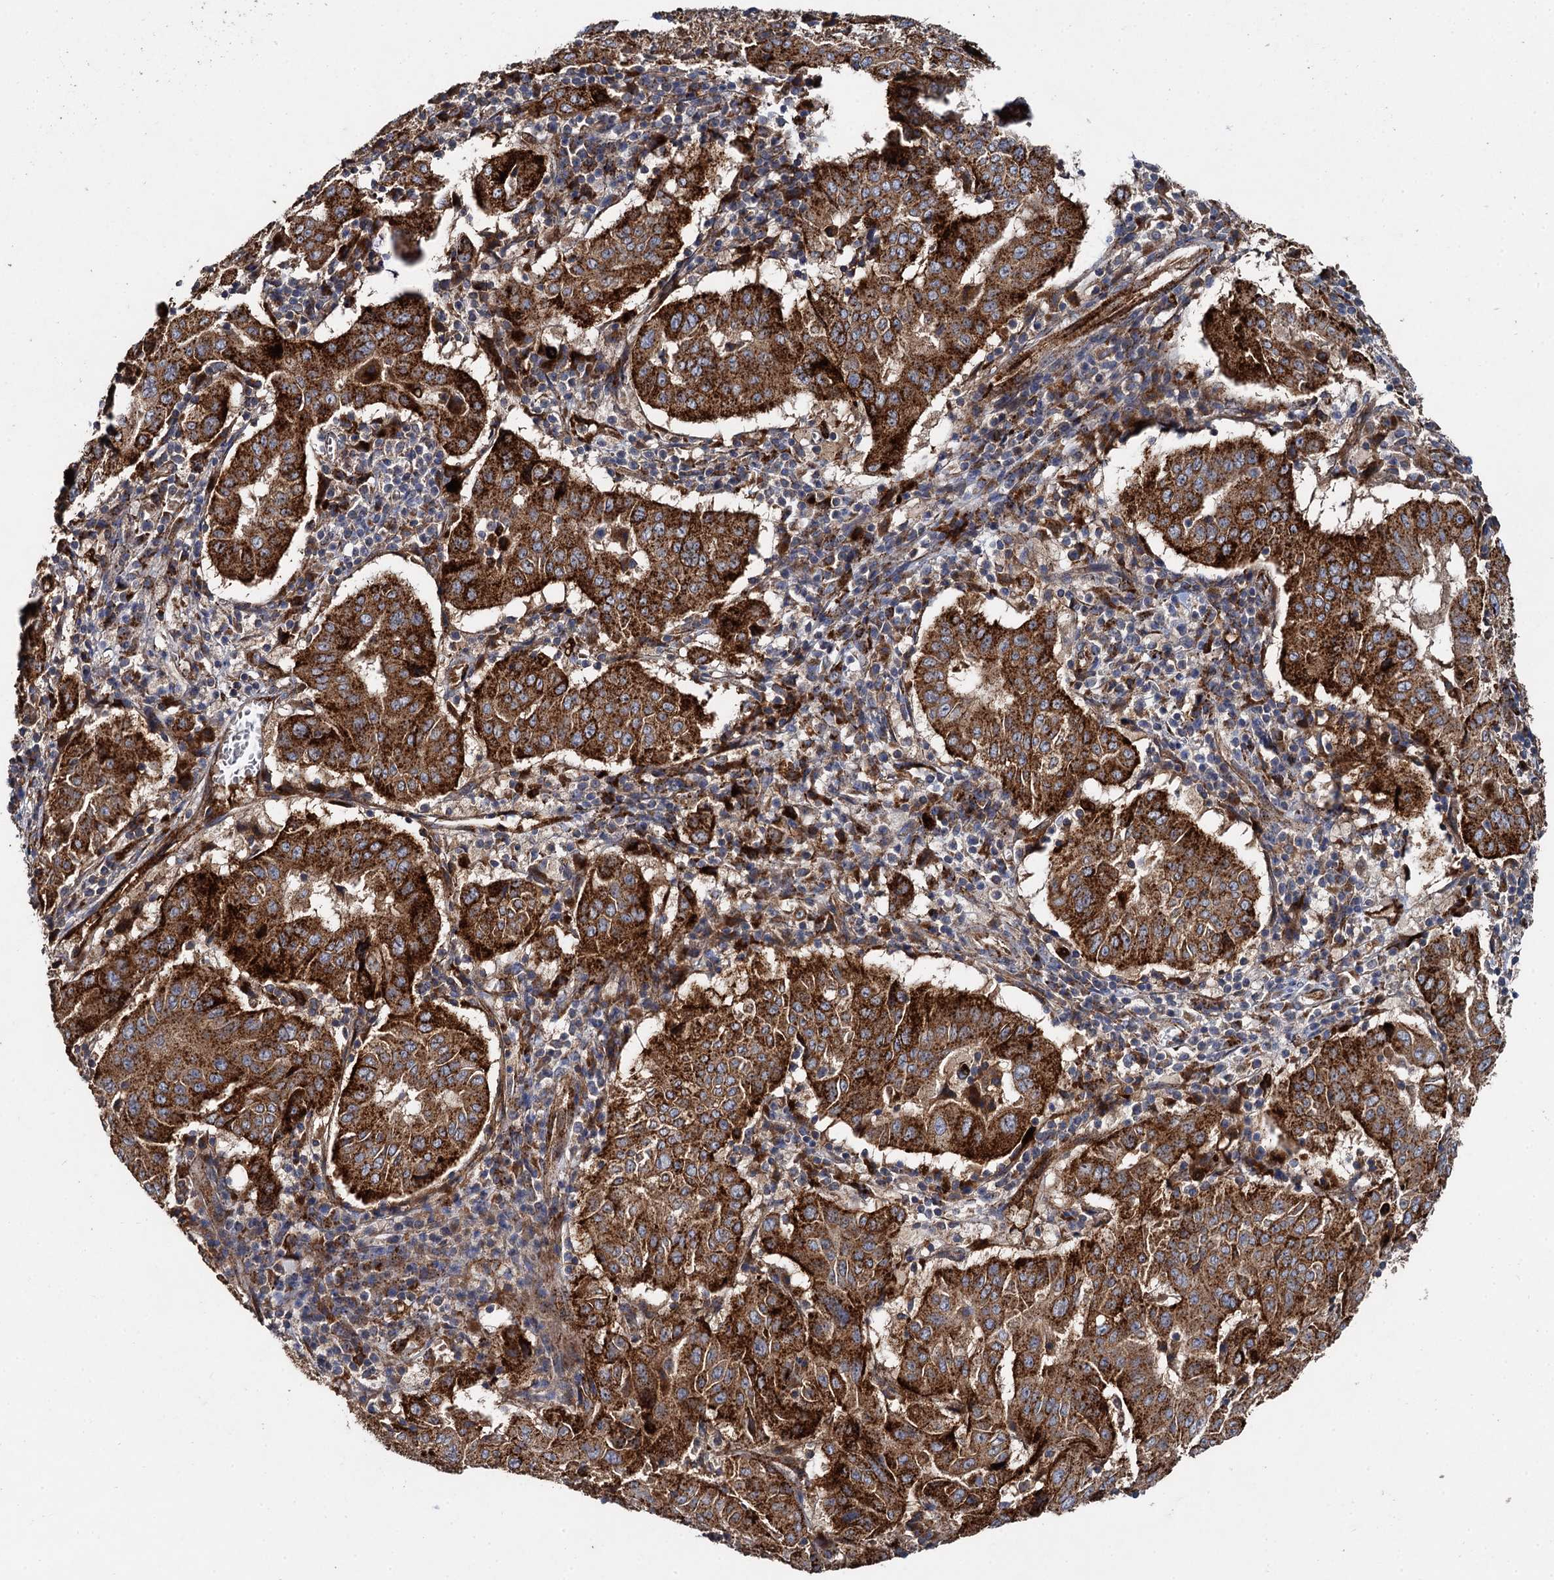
{"staining": {"intensity": "strong", "quantity": ">75%", "location": "cytoplasmic/membranous"}, "tissue": "pancreatic cancer", "cell_type": "Tumor cells", "image_type": "cancer", "snomed": [{"axis": "morphology", "description": "Adenocarcinoma, NOS"}, {"axis": "topography", "description": "Pancreas"}], "caption": "Adenocarcinoma (pancreatic) tissue demonstrates strong cytoplasmic/membranous expression in about >75% of tumor cells, visualized by immunohistochemistry.", "gene": "GBA1", "patient": {"sex": "male", "age": 63}}